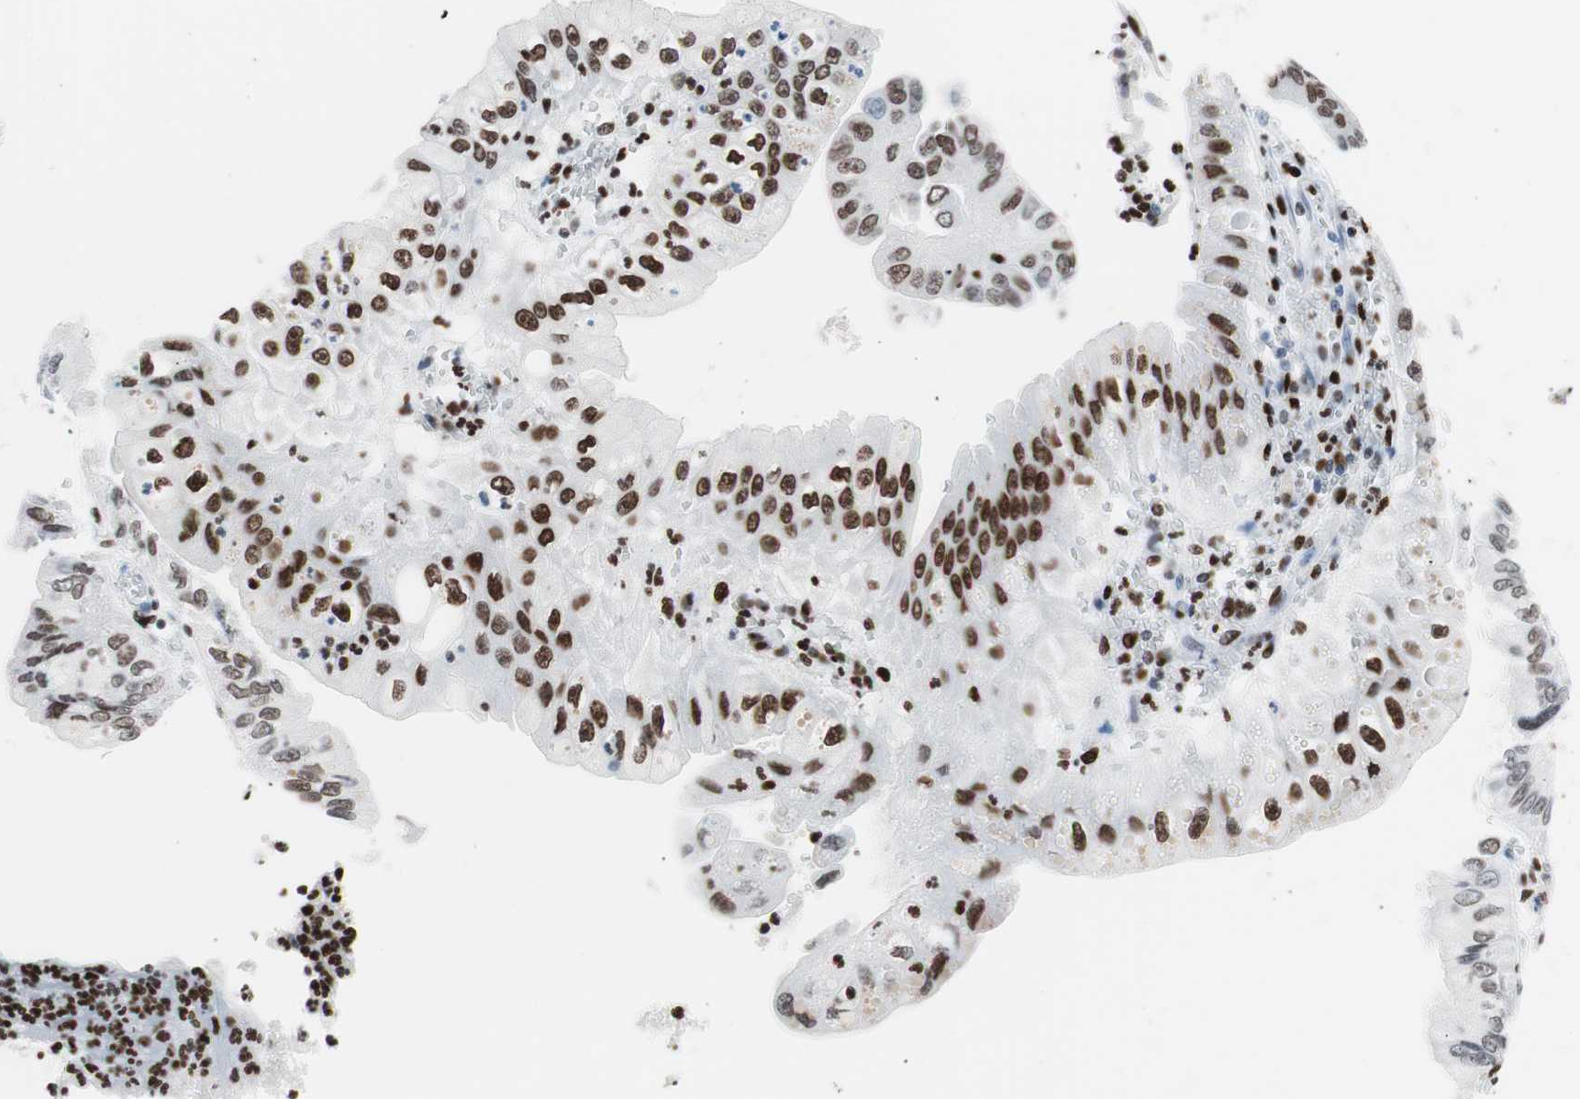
{"staining": {"intensity": "strong", "quantity": "25%-75%", "location": "nuclear"}, "tissue": "pancreatic cancer", "cell_type": "Tumor cells", "image_type": "cancer", "snomed": [{"axis": "morphology", "description": "Normal tissue, NOS"}, {"axis": "topography", "description": "Lymph node"}], "caption": "This histopathology image demonstrates pancreatic cancer stained with immunohistochemistry to label a protein in brown. The nuclear of tumor cells show strong positivity for the protein. Nuclei are counter-stained blue.", "gene": "CEBPB", "patient": {"sex": "male", "age": 50}}